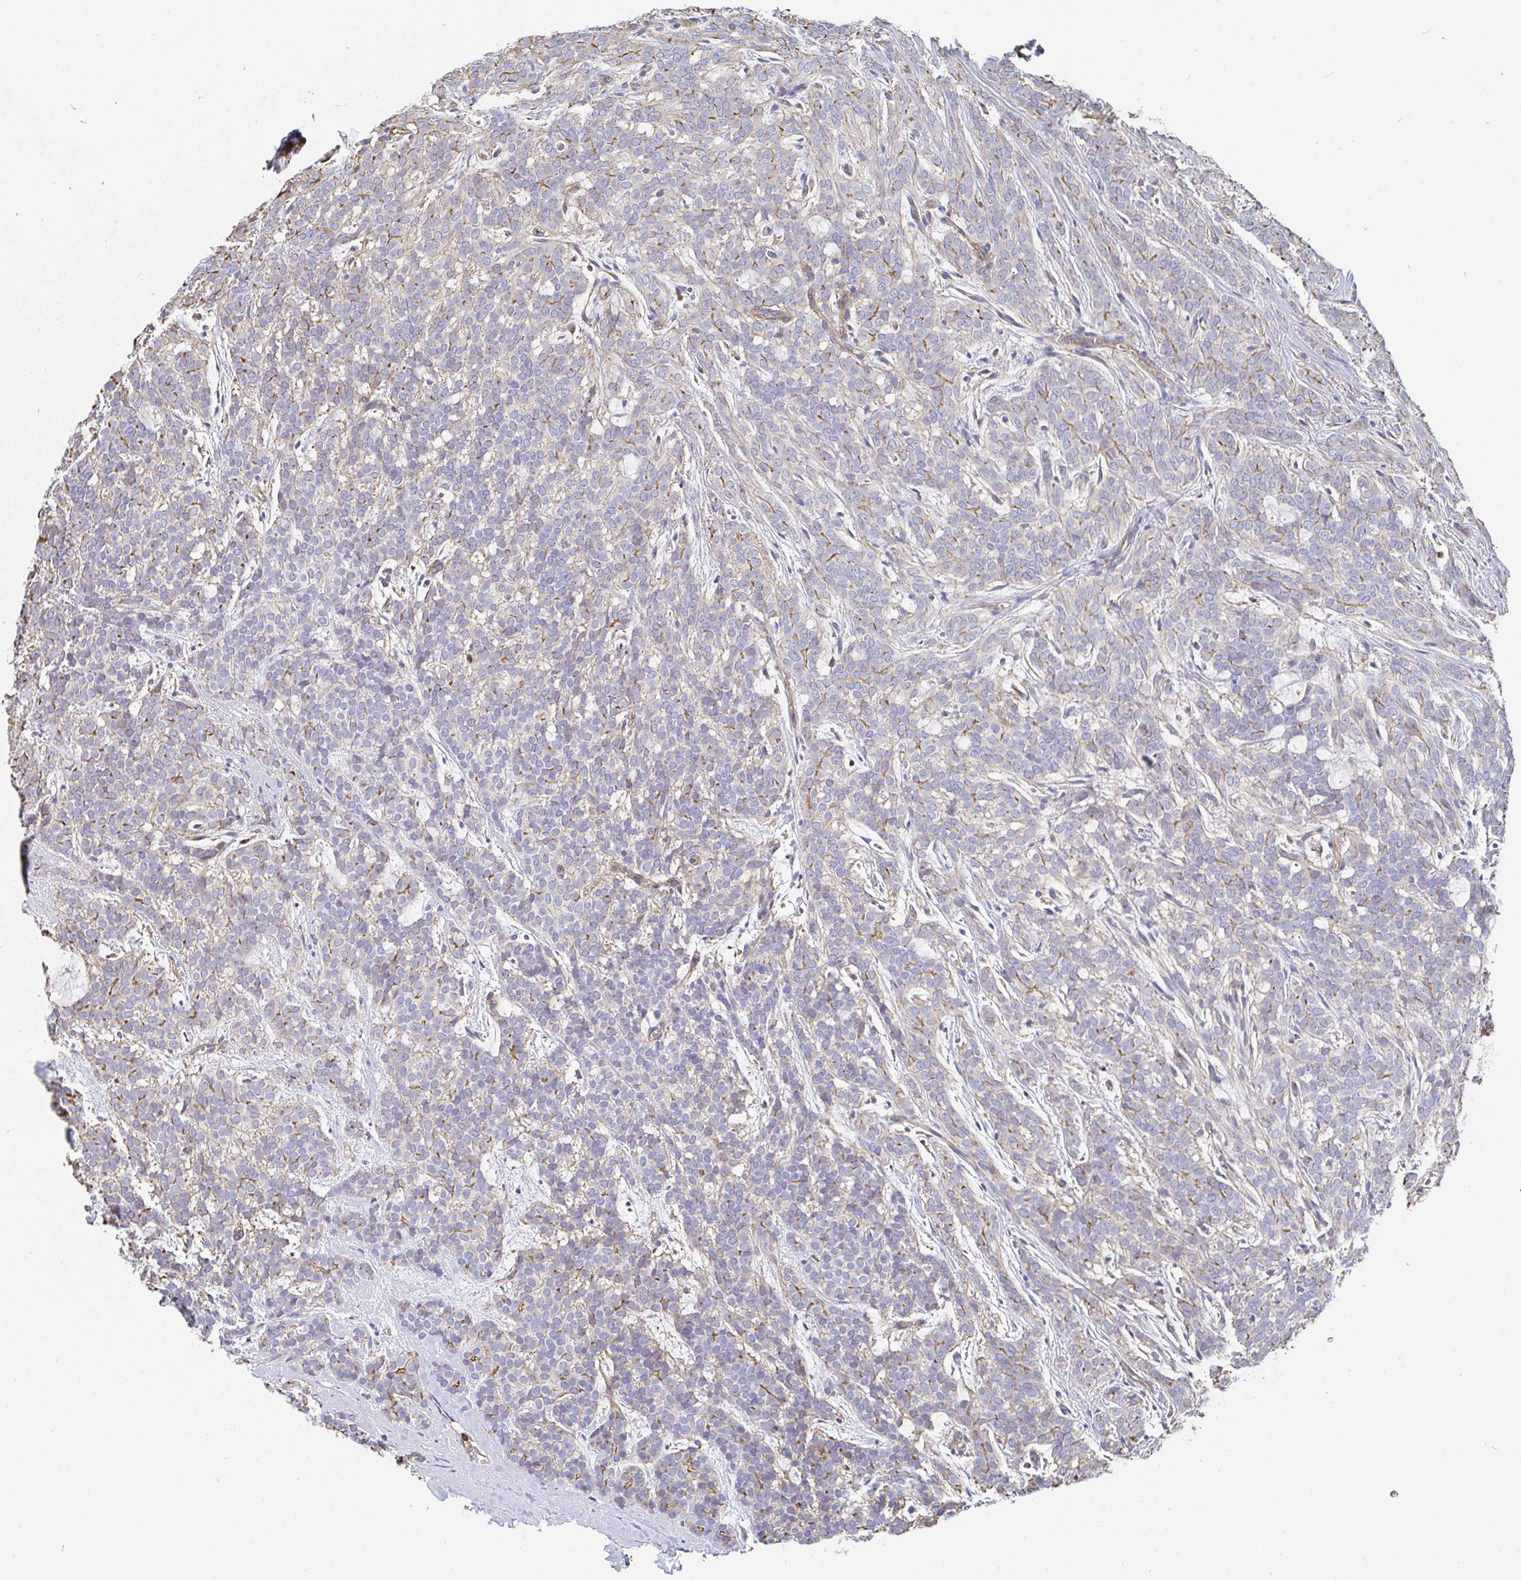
{"staining": {"intensity": "moderate", "quantity": "25%-75%", "location": "cytoplasmic/membranous"}, "tissue": "head and neck cancer", "cell_type": "Tumor cells", "image_type": "cancer", "snomed": [{"axis": "morphology", "description": "Normal tissue, NOS"}, {"axis": "morphology", "description": "Adenocarcinoma, NOS"}, {"axis": "topography", "description": "Oral tissue"}, {"axis": "topography", "description": "Head-Neck"}], "caption": "Head and neck cancer (adenocarcinoma) stained for a protein demonstrates moderate cytoplasmic/membranous positivity in tumor cells.", "gene": "PTPN14", "patient": {"sex": "female", "age": 57}}